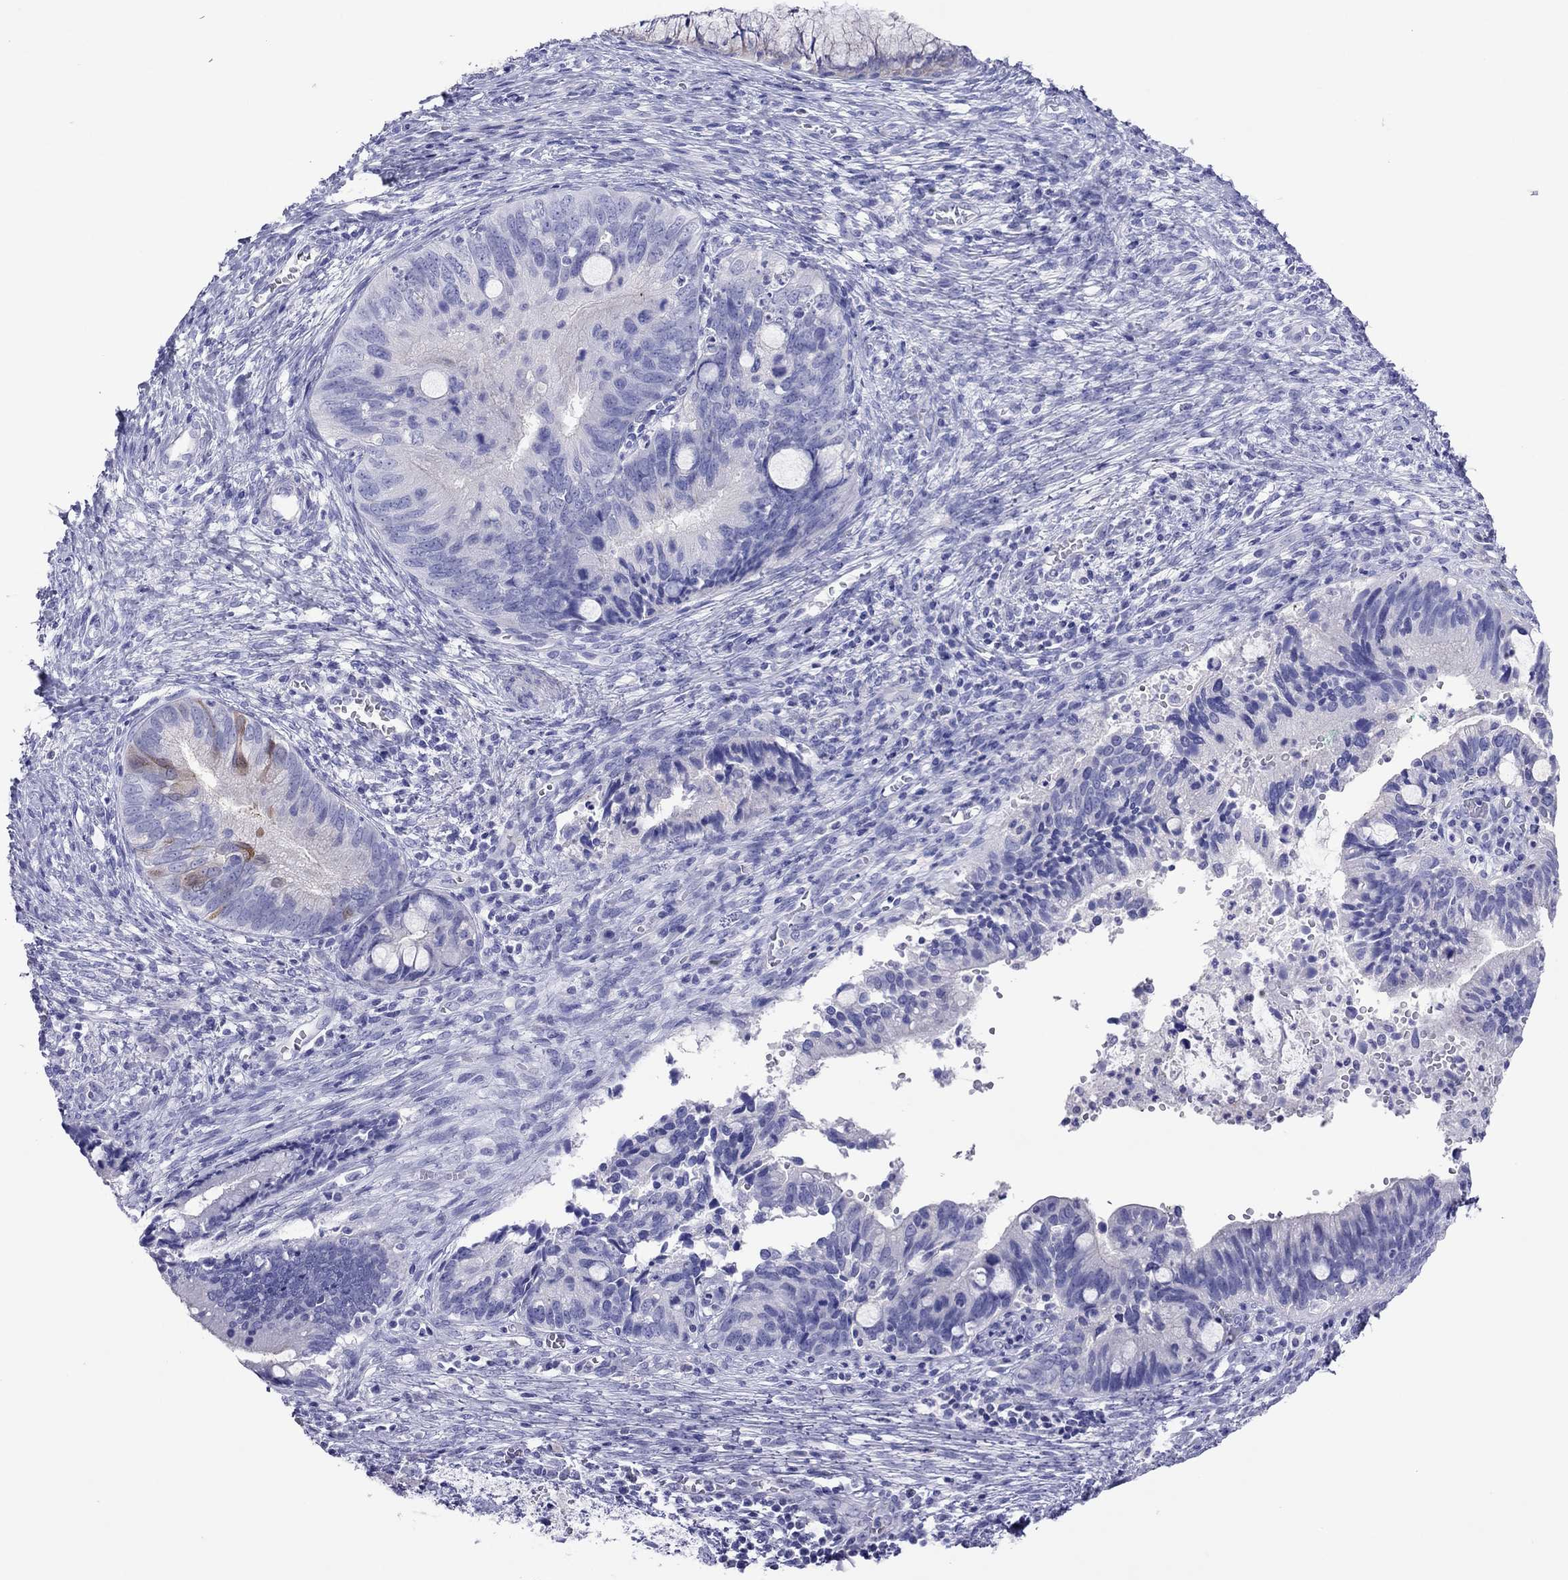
{"staining": {"intensity": "negative", "quantity": "none", "location": "none"}, "tissue": "cervical cancer", "cell_type": "Tumor cells", "image_type": "cancer", "snomed": [{"axis": "morphology", "description": "Adenocarcinoma, NOS"}, {"axis": "topography", "description": "Cervix"}], "caption": "This image is of cervical cancer stained with immunohistochemistry to label a protein in brown with the nuclei are counter-stained blue. There is no staining in tumor cells.", "gene": "PCDHA6", "patient": {"sex": "female", "age": 42}}